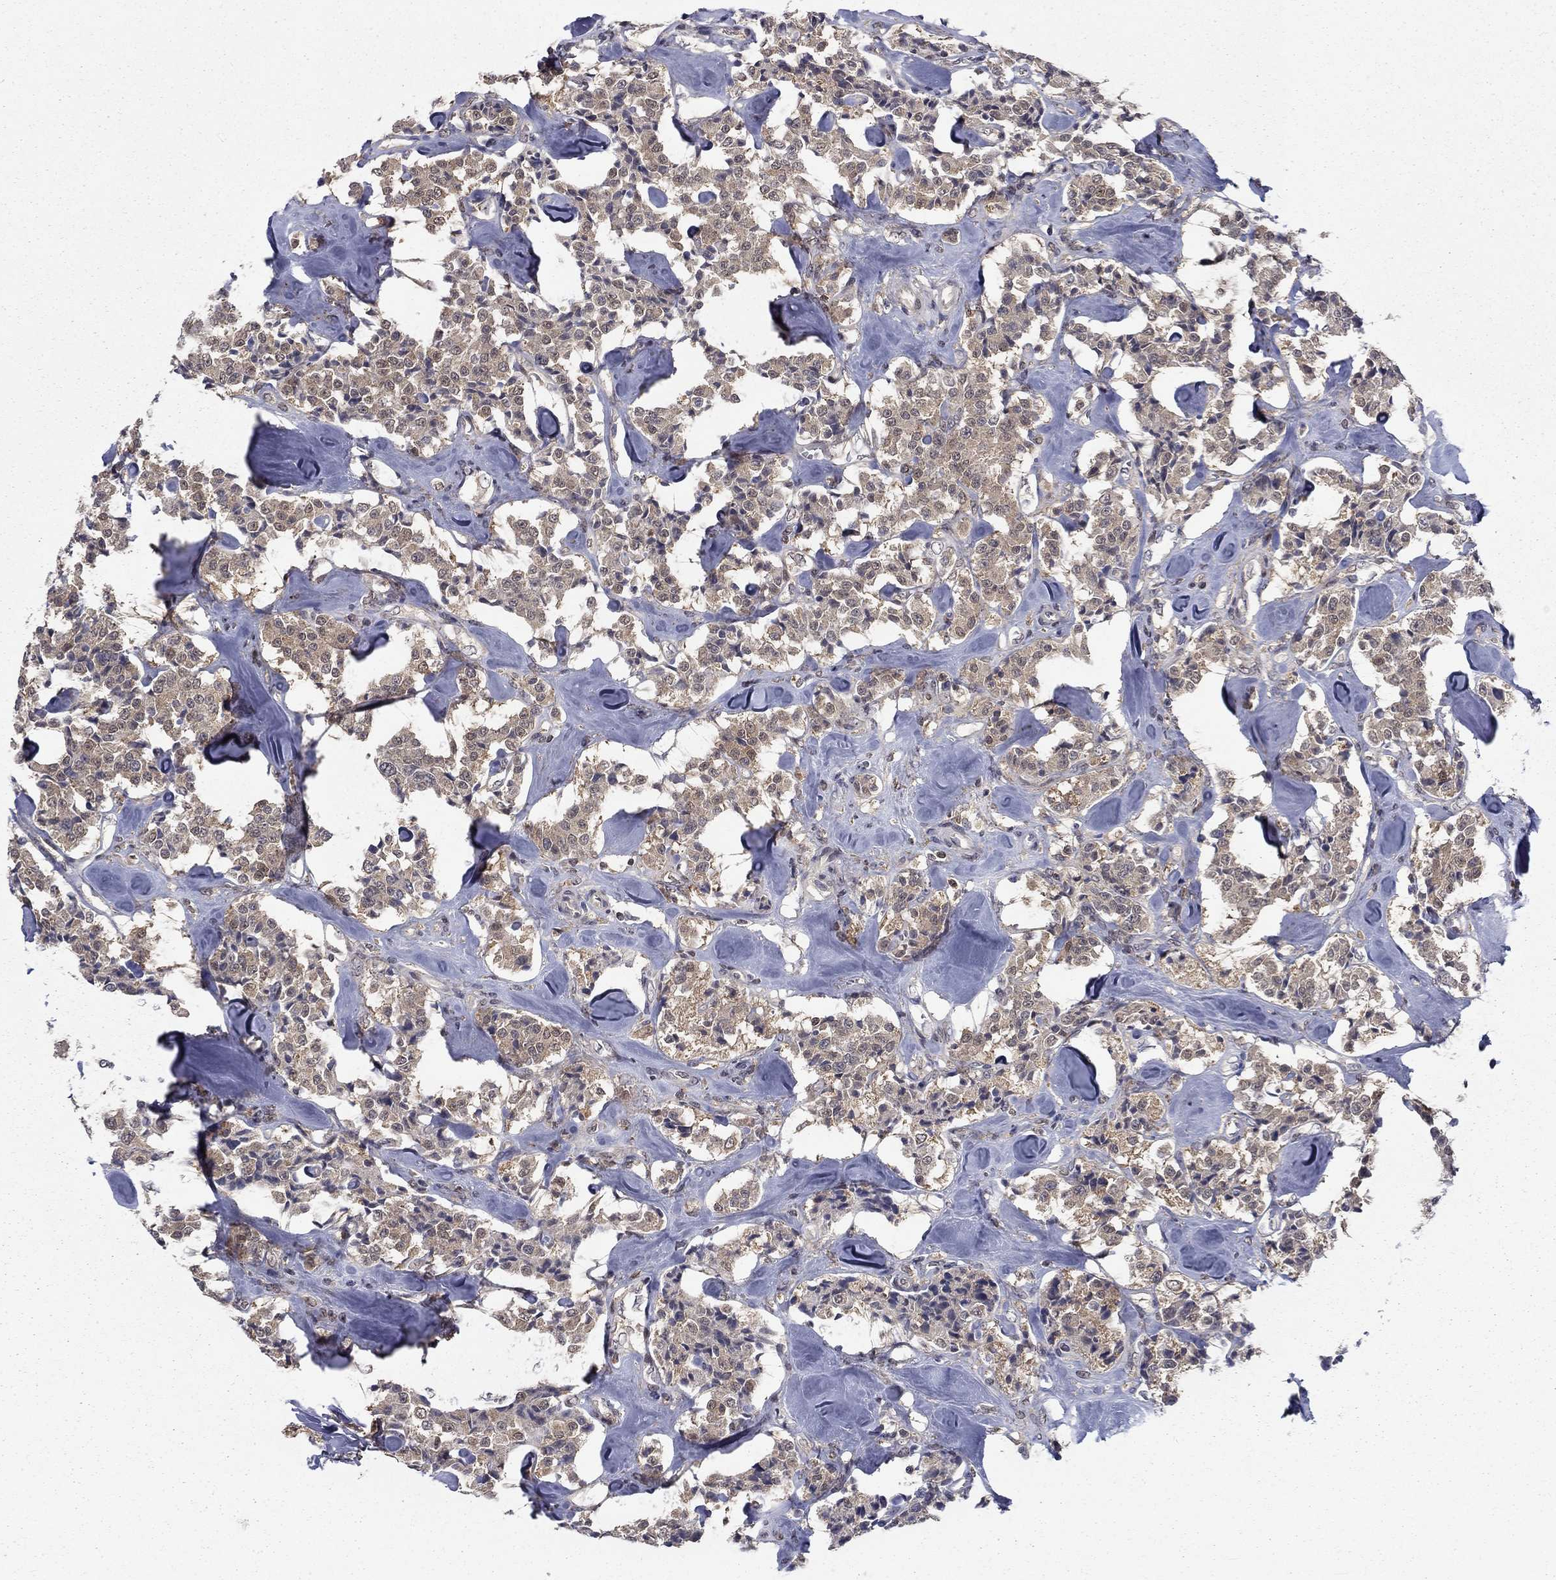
{"staining": {"intensity": "weak", "quantity": "25%-75%", "location": "cytoplasmic/membranous"}, "tissue": "carcinoid", "cell_type": "Tumor cells", "image_type": "cancer", "snomed": [{"axis": "morphology", "description": "Carcinoid, malignant, NOS"}, {"axis": "topography", "description": "Pancreas"}], "caption": "Carcinoid (malignant) stained with a protein marker reveals weak staining in tumor cells.", "gene": "NIT2", "patient": {"sex": "male", "age": 41}}